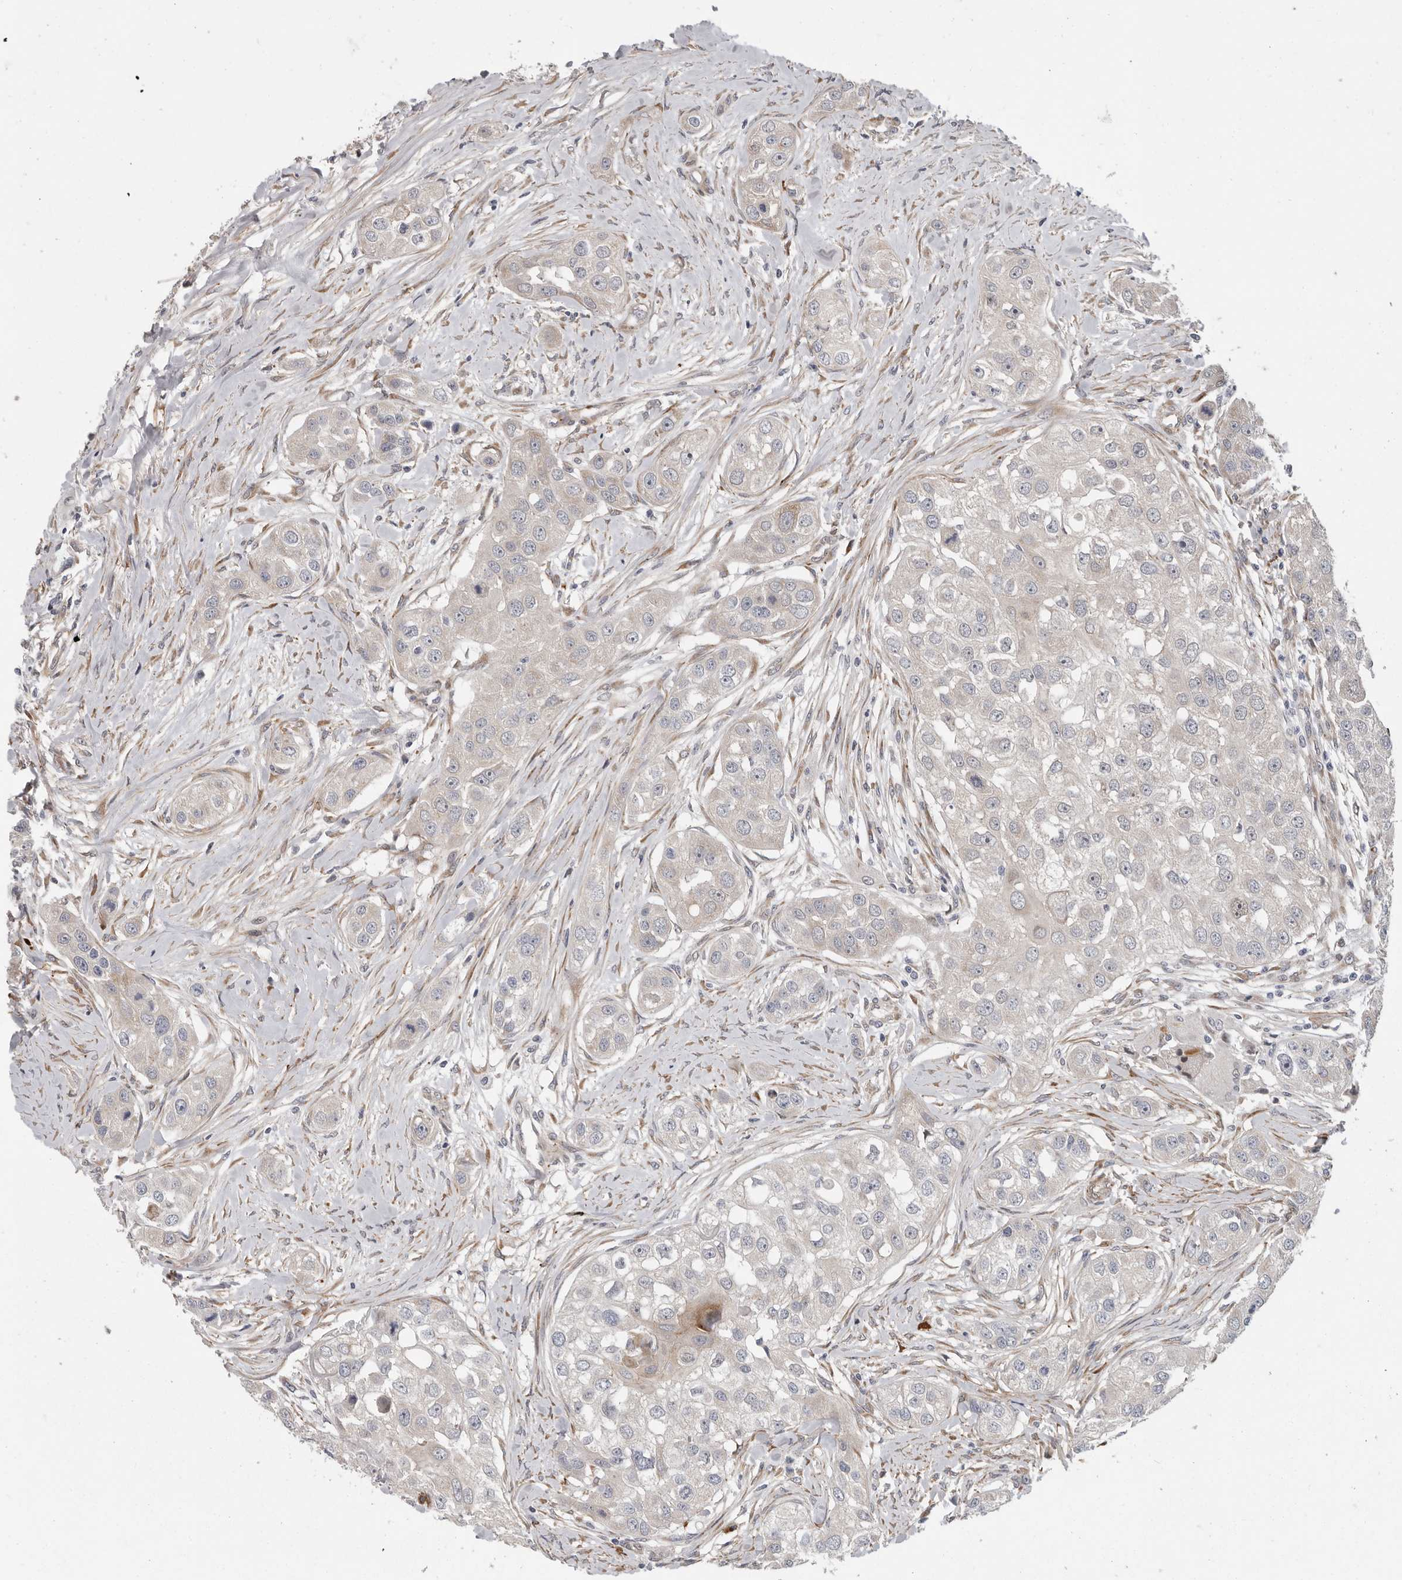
{"staining": {"intensity": "negative", "quantity": "none", "location": "none"}, "tissue": "head and neck cancer", "cell_type": "Tumor cells", "image_type": "cancer", "snomed": [{"axis": "morphology", "description": "Normal tissue, NOS"}, {"axis": "morphology", "description": "Squamous cell carcinoma, NOS"}, {"axis": "topography", "description": "Skeletal muscle"}, {"axis": "topography", "description": "Head-Neck"}], "caption": "IHC histopathology image of head and neck squamous cell carcinoma stained for a protein (brown), which displays no staining in tumor cells.", "gene": "ATXN3L", "patient": {"sex": "male", "age": 51}}